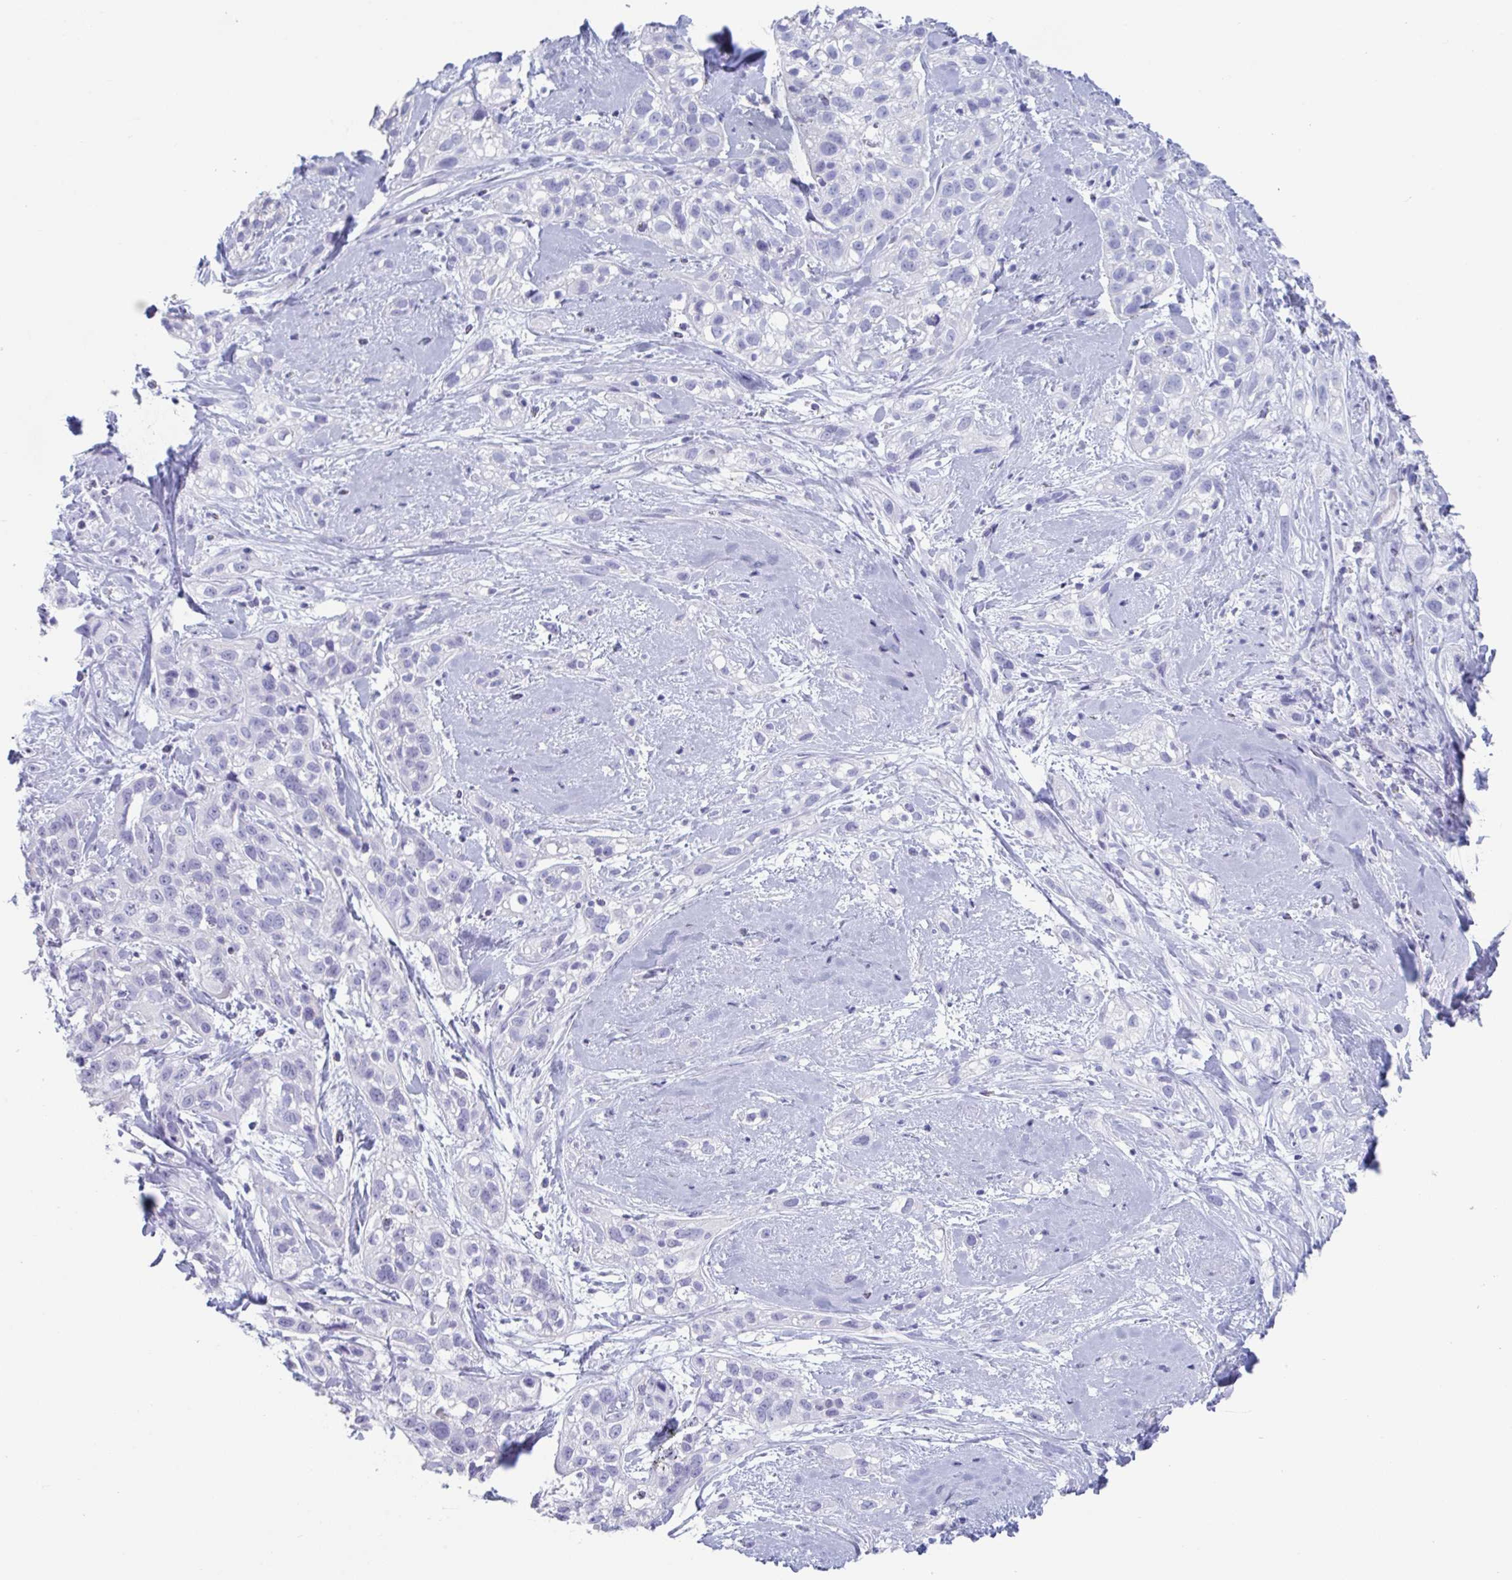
{"staining": {"intensity": "negative", "quantity": "none", "location": "none"}, "tissue": "skin cancer", "cell_type": "Tumor cells", "image_type": "cancer", "snomed": [{"axis": "morphology", "description": "Squamous cell carcinoma, NOS"}, {"axis": "topography", "description": "Skin"}], "caption": "An immunohistochemistry photomicrograph of skin cancer (squamous cell carcinoma) is shown. There is no staining in tumor cells of skin cancer (squamous cell carcinoma).", "gene": "CYP4F11", "patient": {"sex": "male", "age": 82}}